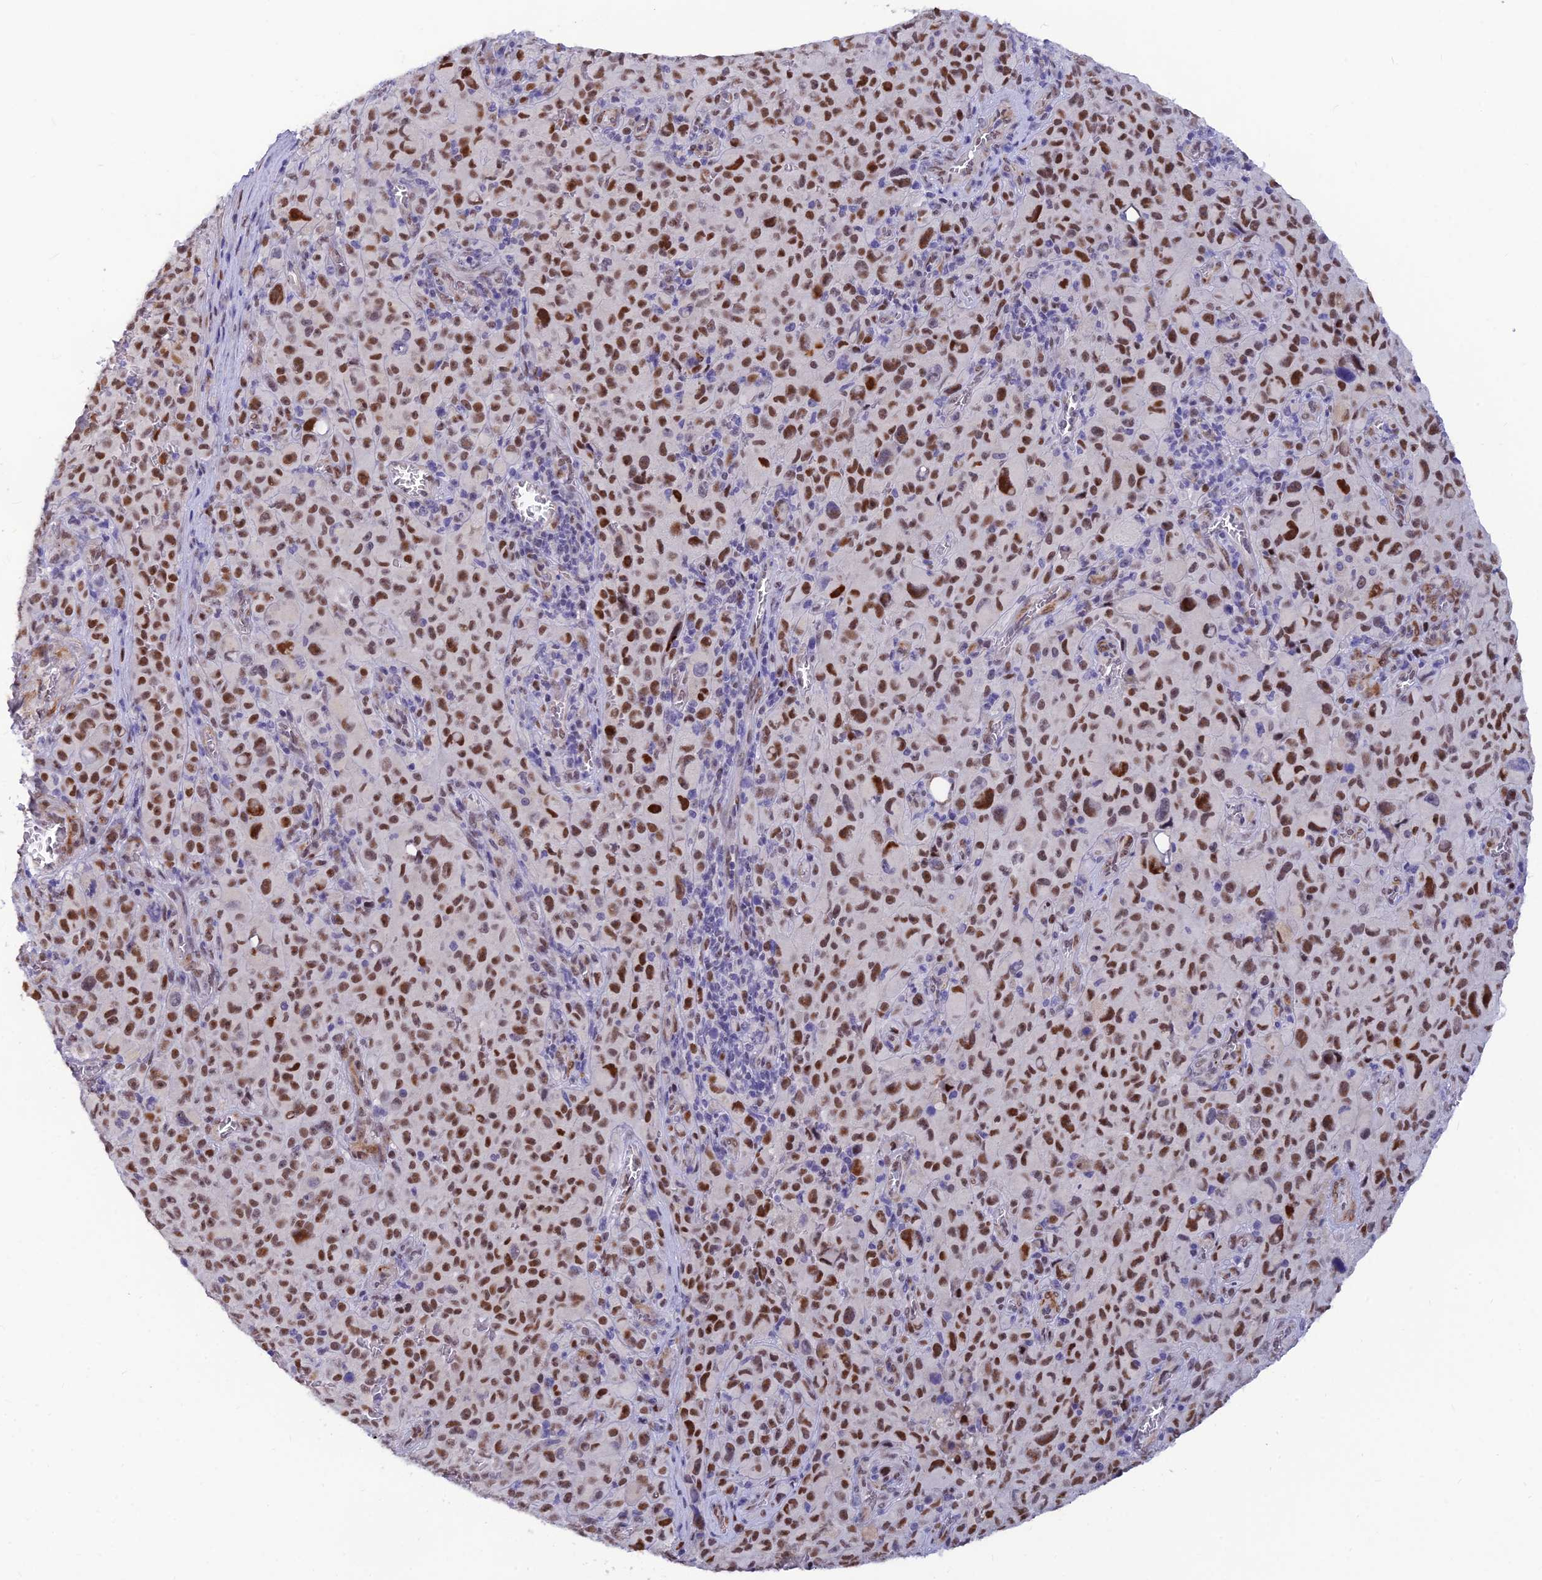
{"staining": {"intensity": "strong", "quantity": ">75%", "location": "nuclear"}, "tissue": "melanoma", "cell_type": "Tumor cells", "image_type": "cancer", "snomed": [{"axis": "morphology", "description": "Malignant melanoma, NOS"}, {"axis": "topography", "description": "Skin"}], "caption": "Melanoma stained with DAB (3,3'-diaminobenzidine) immunohistochemistry (IHC) exhibits high levels of strong nuclear expression in approximately >75% of tumor cells. Nuclei are stained in blue.", "gene": "CLK4", "patient": {"sex": "female", "age": 82}}